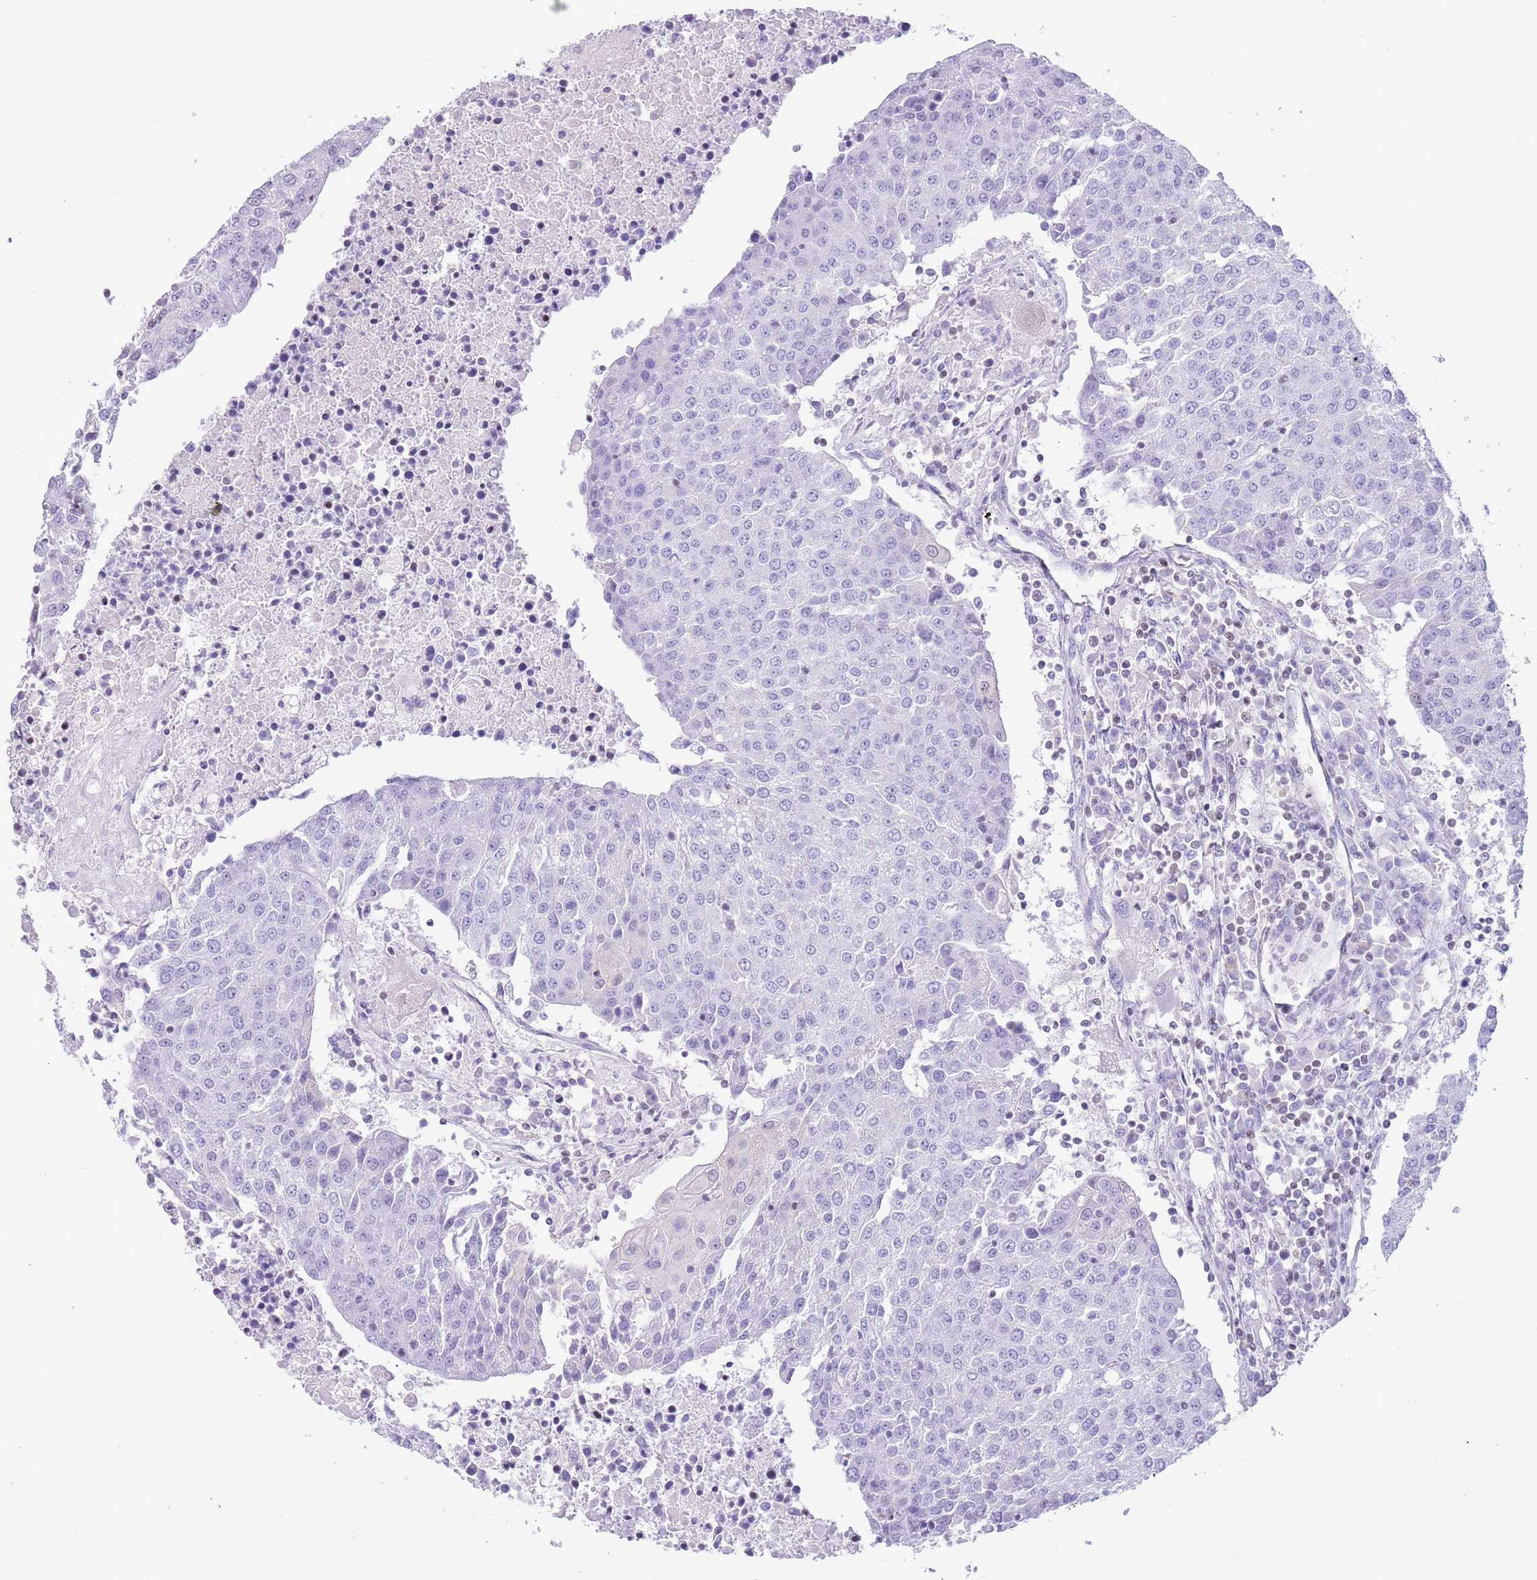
{"staining": {"intensity": "negative", "quantity": "none", "location": "none"}, "tissue": "urothelial cancer", "cell_type": "Tumor cells", "image_type": "cancer", "snomed": [{"axis": "morphology", "description": "Urothelial carcinoma, High grade"}, {"axis": "topography", "description": "Urinary bladder"}], "caption": "Urothelial carcinoma (high-grade) was stained to show a protein in brown. There is no significant staining in tumor cells.", "gene": "BCL11B", "patient": {"sex": "female", "age": 85}}